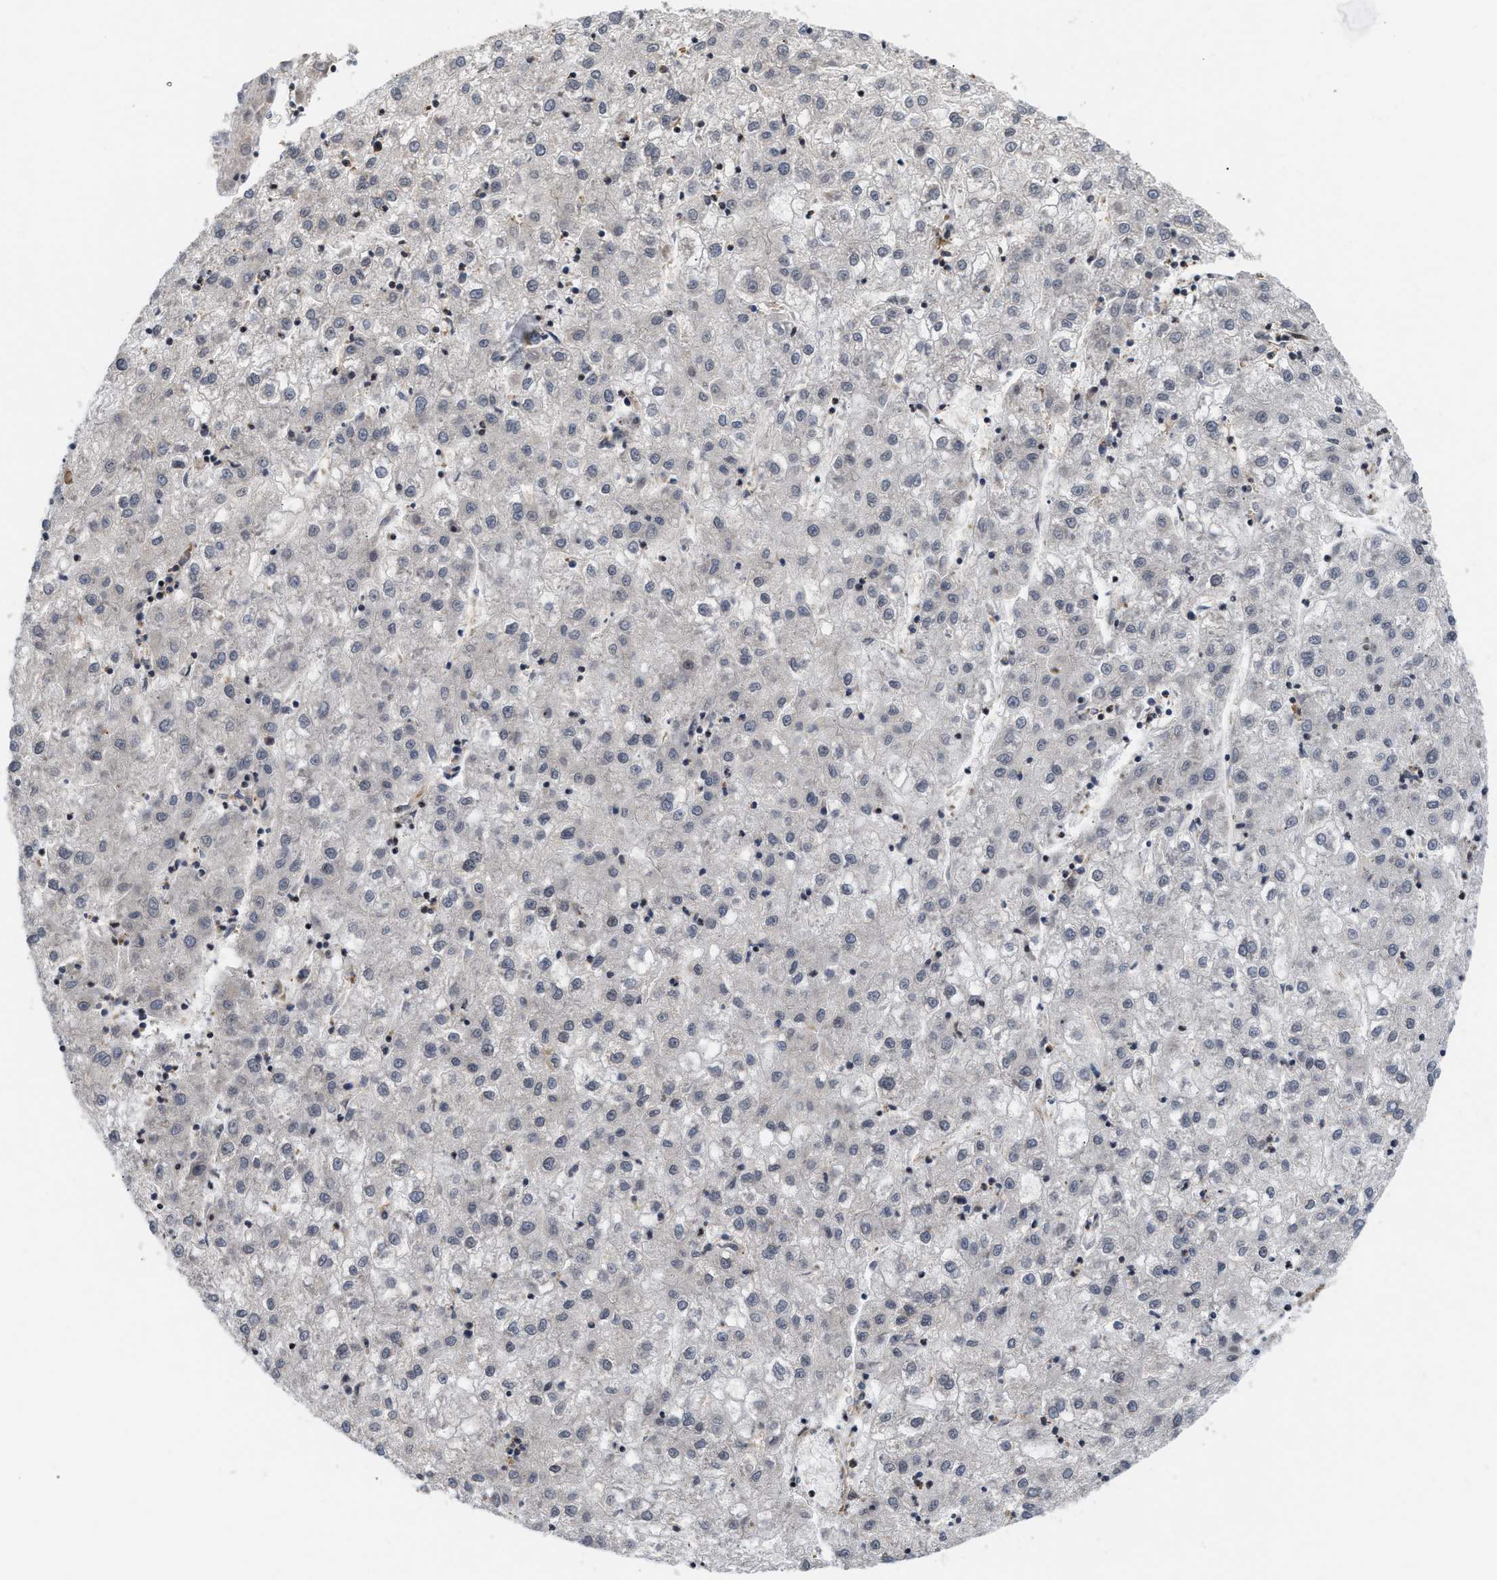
{"staining": {"intensity": "negative", "quantity": "none", "location": "none"}, "tissue": "liver cancer", "cell_type": "Tumor cells", "image_type": "cancer", "snomed": [{"axis": "morphology", "description": "Carcinoma, Hepatocellular, NOS"}, {"axis": "topography", "description": "Liver"}], "caption": "Tumor cells show no significant protein expression in hepatocellular carcinoma (liver).", "gene": "STAU2", "patient": {"sex": "male", "age": 72}}